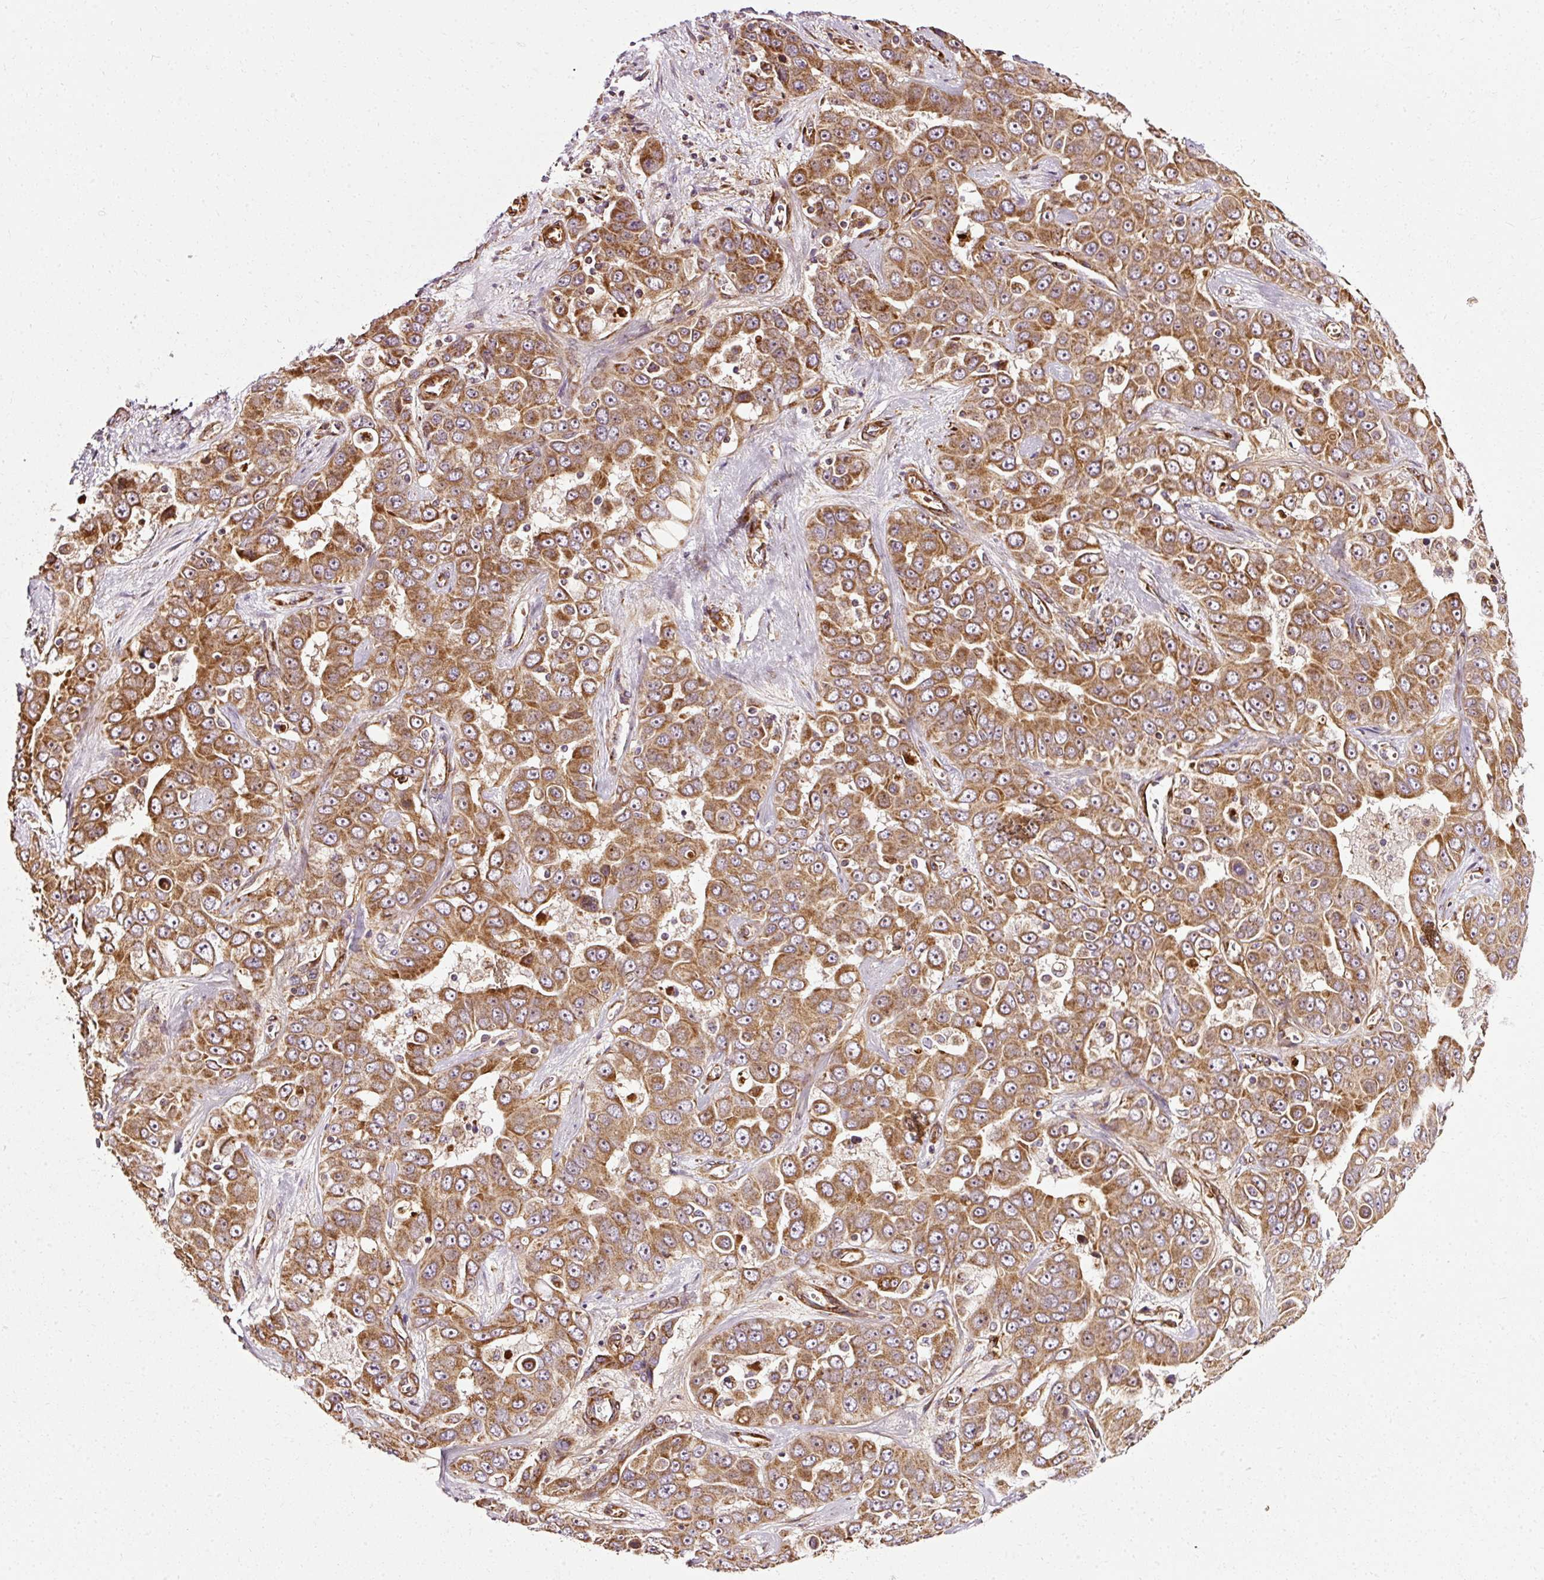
{"staining": {"intensity": "moderate", "quantity": ">75%", "location": "cytoplasmic/membranous"}, "tissue": "liver cancer", "cell_type": "Tumor cells", "image_type": "cancer", "snomed": [{"axis": "morphology", "description": "Cholangiocarcinoma"}, {"axis": "topography", "description": "Liver"}], "caption": "Tumor cells show medium levels of moderate cytoplasmic/membranous expression in about >75% of cells in human liver cholangiocarcinoma. Nuclei are stained in blue.", "gene": "ISCU", "patient": {"sex": "female", "age": 52}}